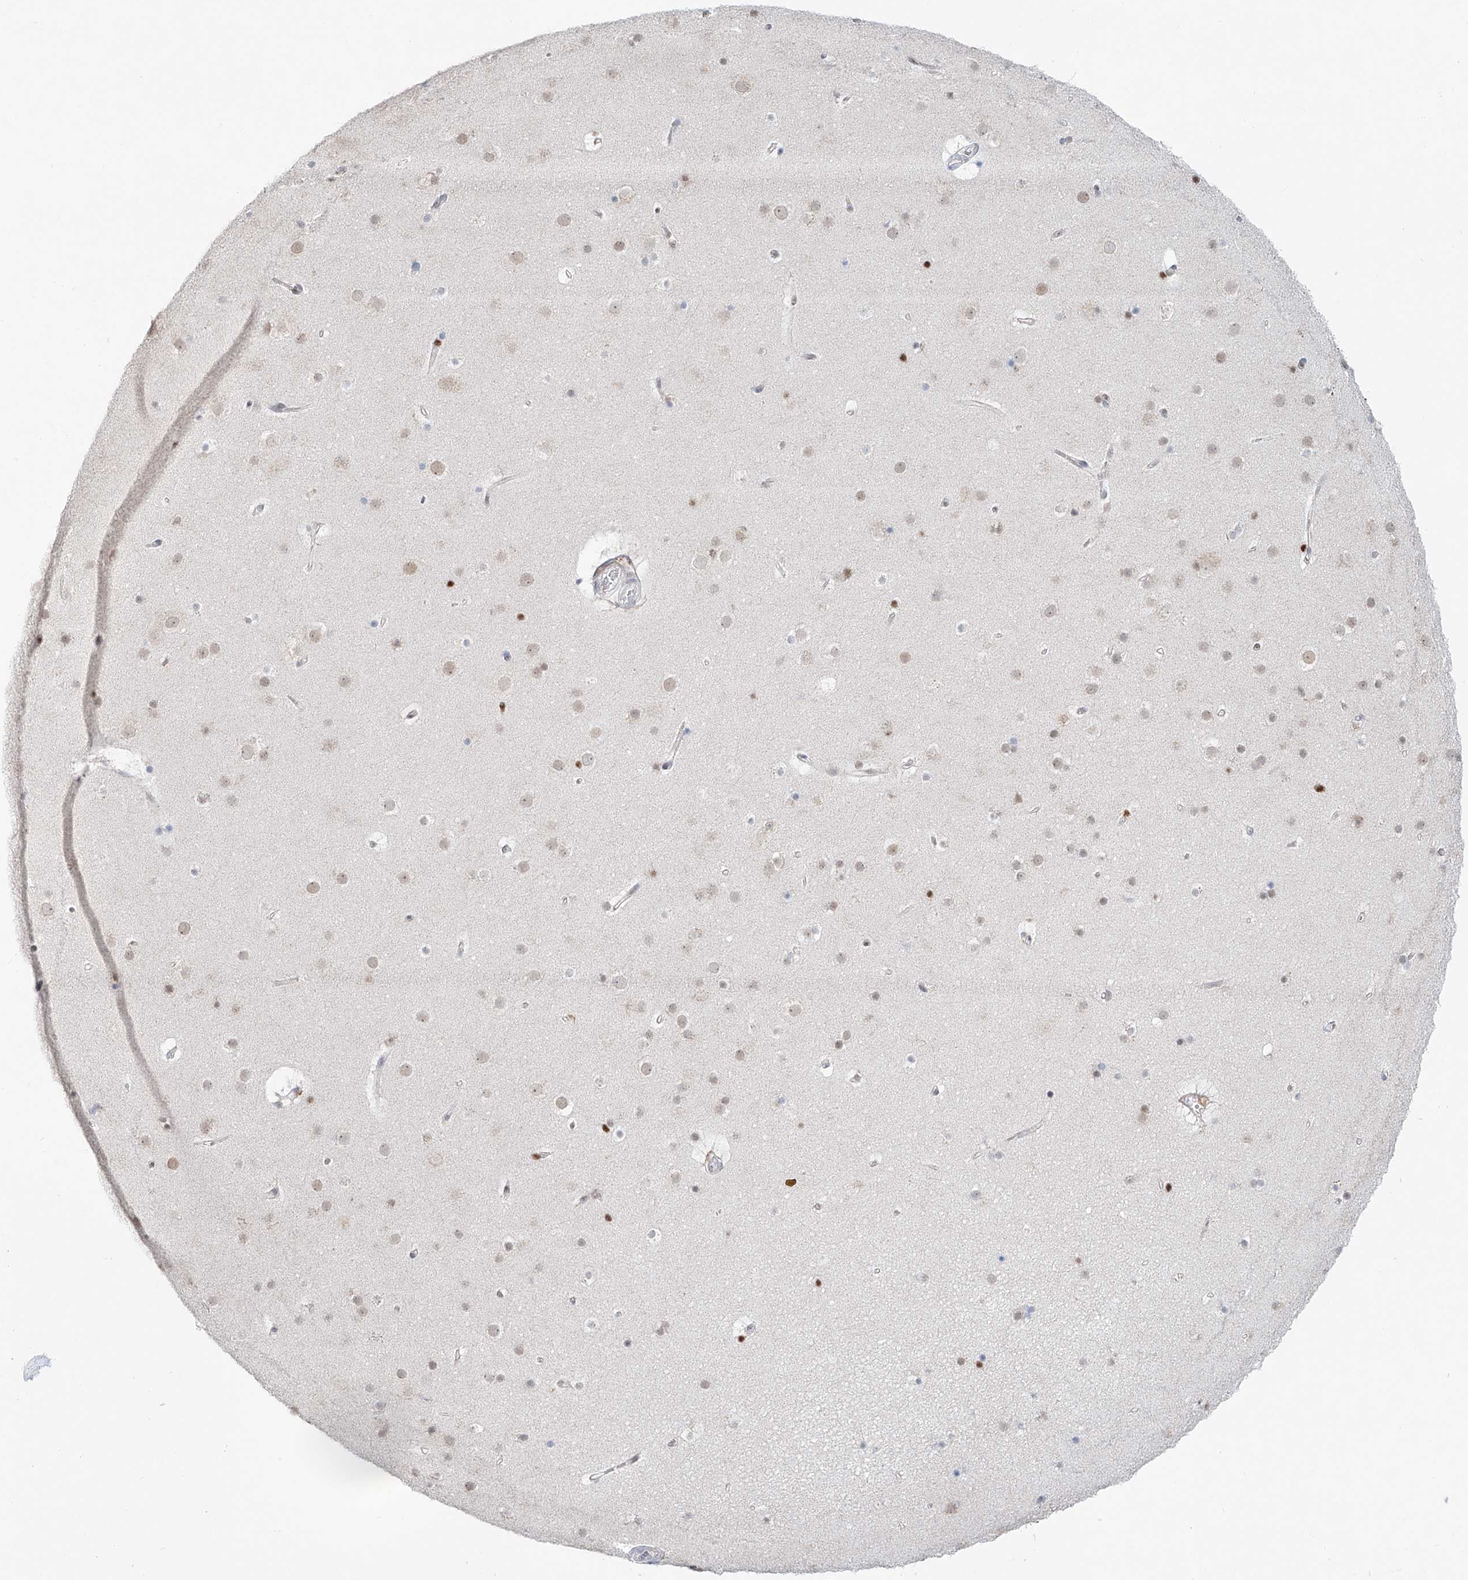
{"staining": {"intensity": "moderate", "quantity": "<25%", "location": "nuclear"}, "tissue": "cerebral cortex", "cell_type": "Endothelial cells", "image_type": "normal", "snomed": [{"axis": "morphology", "description": "Normal tissue, NOS"}, {"axis": "topography", "description": "Cerebral cortex"}], "caption": "Protein expression analysis of benign human cerebral cortex reveals moderate nuclear staining in approximately <25% of endothelial cells.", "gene": "DZIP1L", "patient": {"sex": "male", "age": 57}}